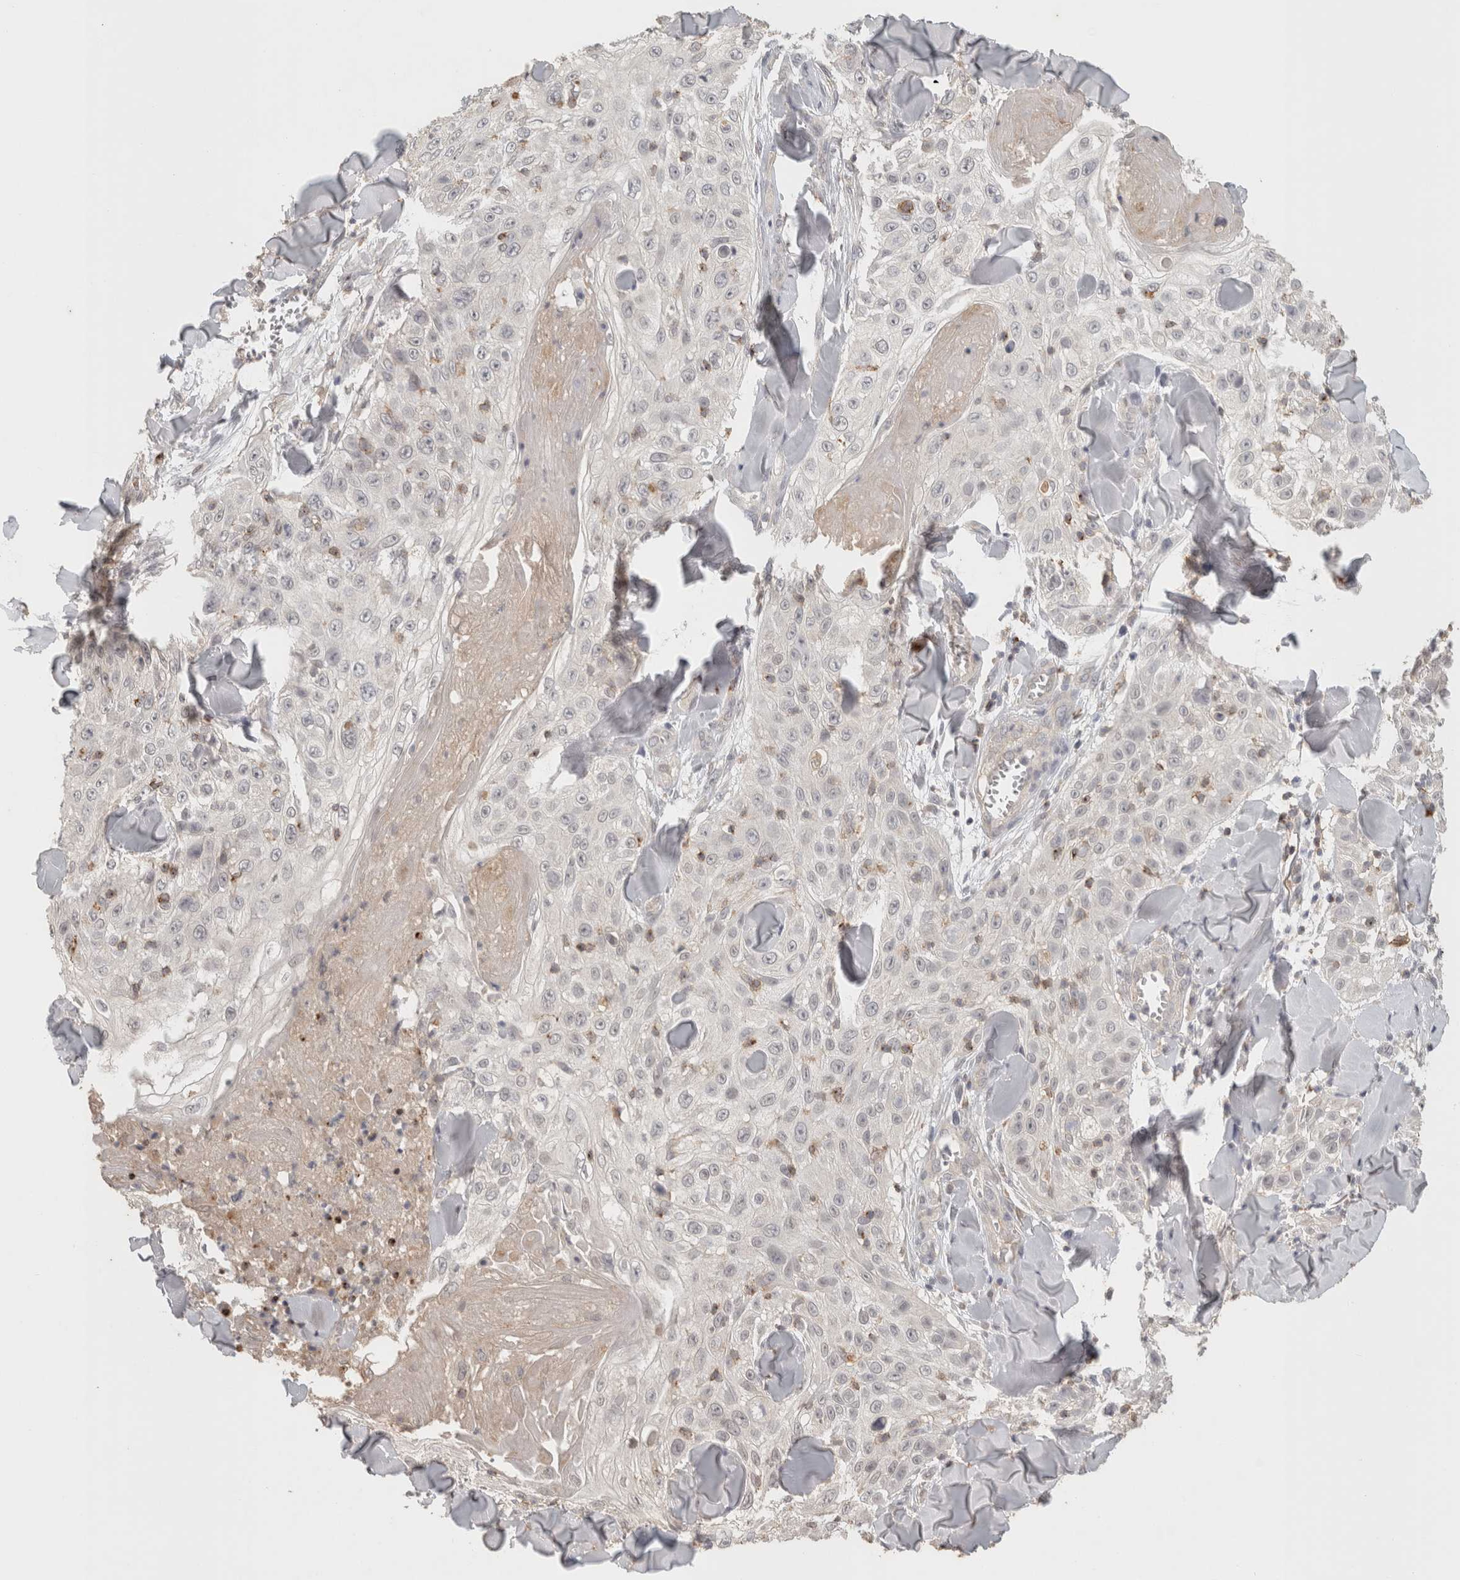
{"staining": {"intensity": "negative", "quantity": "none", "location": "none"}, "tissue": "skin cancer", "cell_type": "Tumor cells", "image_type": "cancer", "snomed": [{"axis": "morphology", "description": "Squamous cell carcinoma, NOS"}, {"axis": "topography", "description": "Skin"}], "caption": "DAB immunohistochemical staining of human skin cancer demonstrates no significant staining in tumor cells.", "gene": "HAVCR2", "patient": {"sex": "male", "age": 86}}